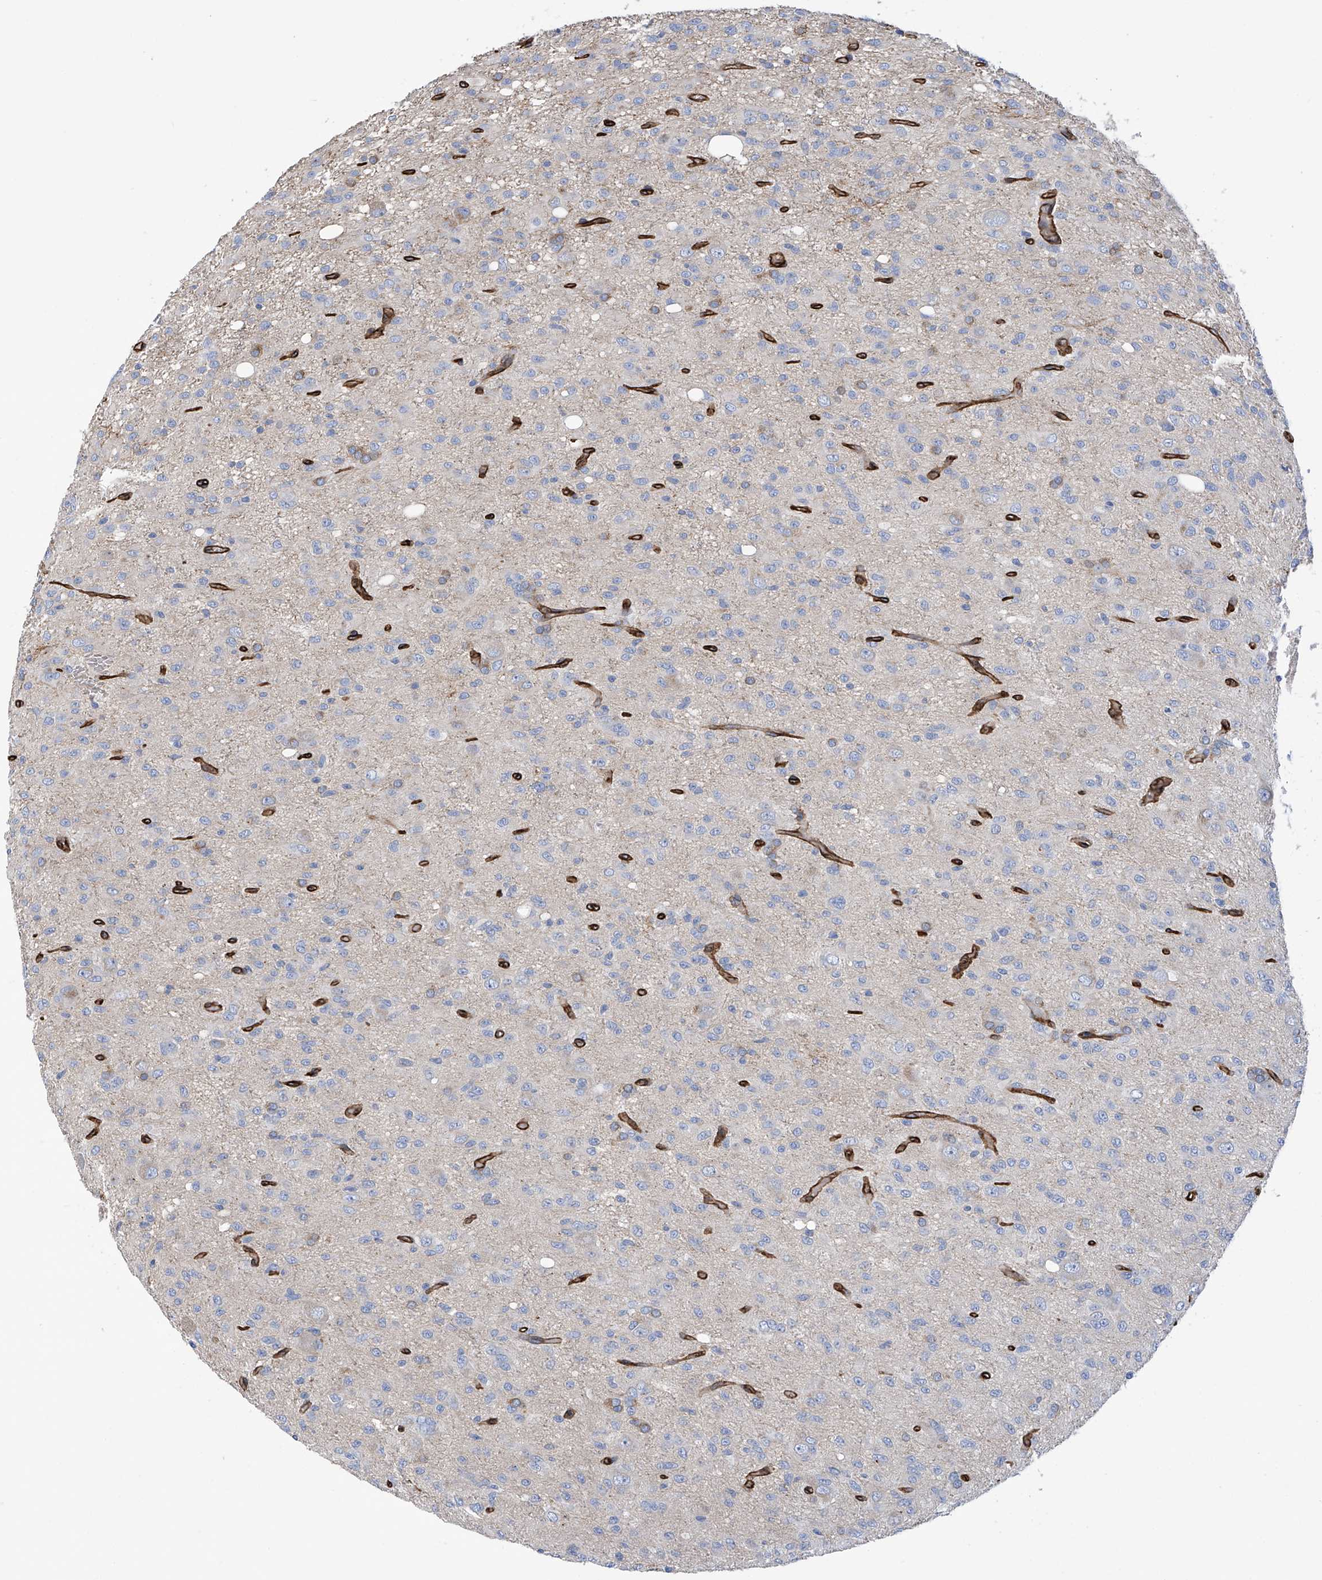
{"staining": {"intensity": "negative", "quantity": "none", "location": "none"}, "tissue": "glioma", "cell_type": "Tumor cells", "image_type": "cancer", "snomed": [{"axis": "morphology", "description": "Glioma, malignant, High grade"}, {"axis": "topography", "description": "Brain"}], "caption": "Image shows no significant protein positivity in tumor cells of malignant glioma (high-grade).", "gene": "UBTD1", "patient": {"sex": "female", "age": 59}}